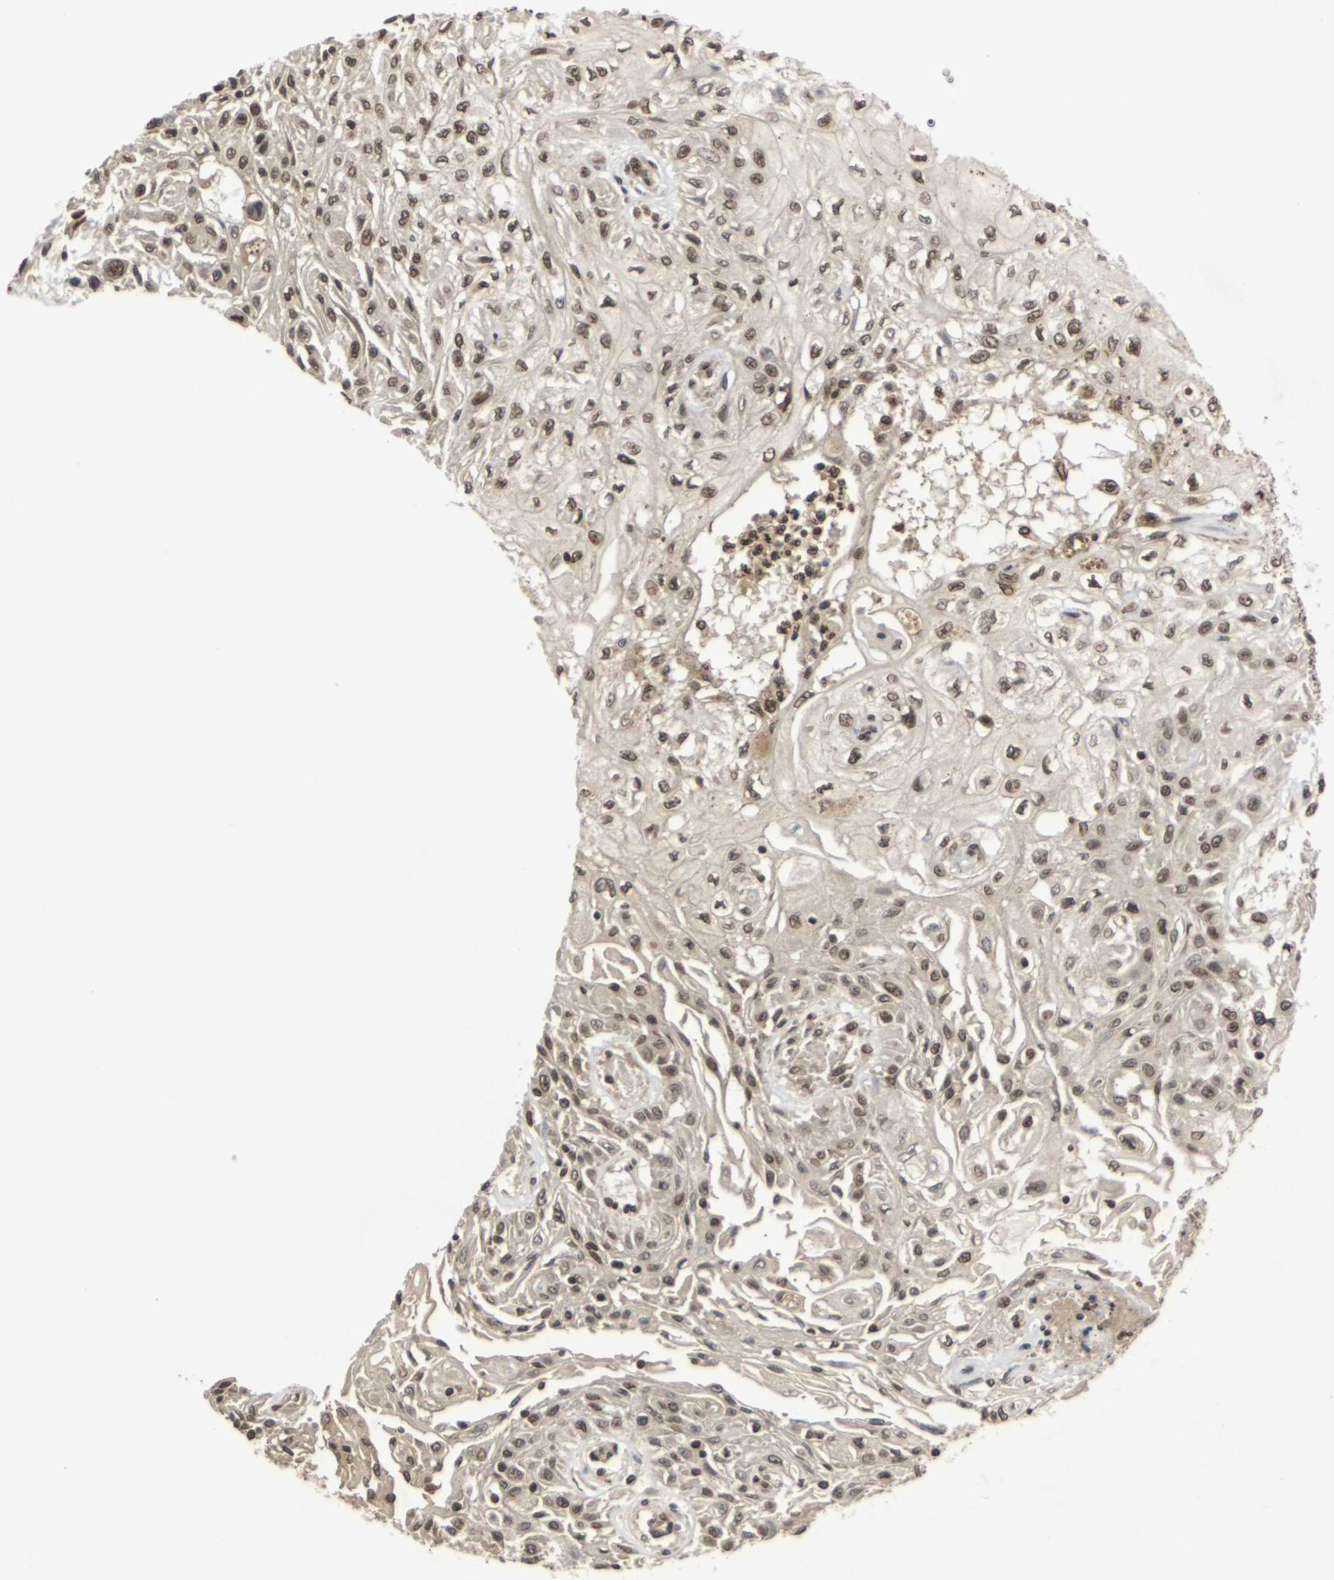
{"staining": {"intensity": "moderate", "quantity": ">75%", "location": "nuclear"}, "tissue": "skin cancer", "cell_type": "Tumor cells", "image_type": "cancer", "snomed": [{"axis": "morphology", "description": "Squamous cell carcinoma, NOS"}, {"axis": "topography", "description": "Skin"}], "caption": "Protein analysis of skin squamous cell carcinoma tissue shows moderate nuclear staining in about >75% of tumor cells.", "gene": "NELFA", "patient": {"sex": "male", "age": 75}}